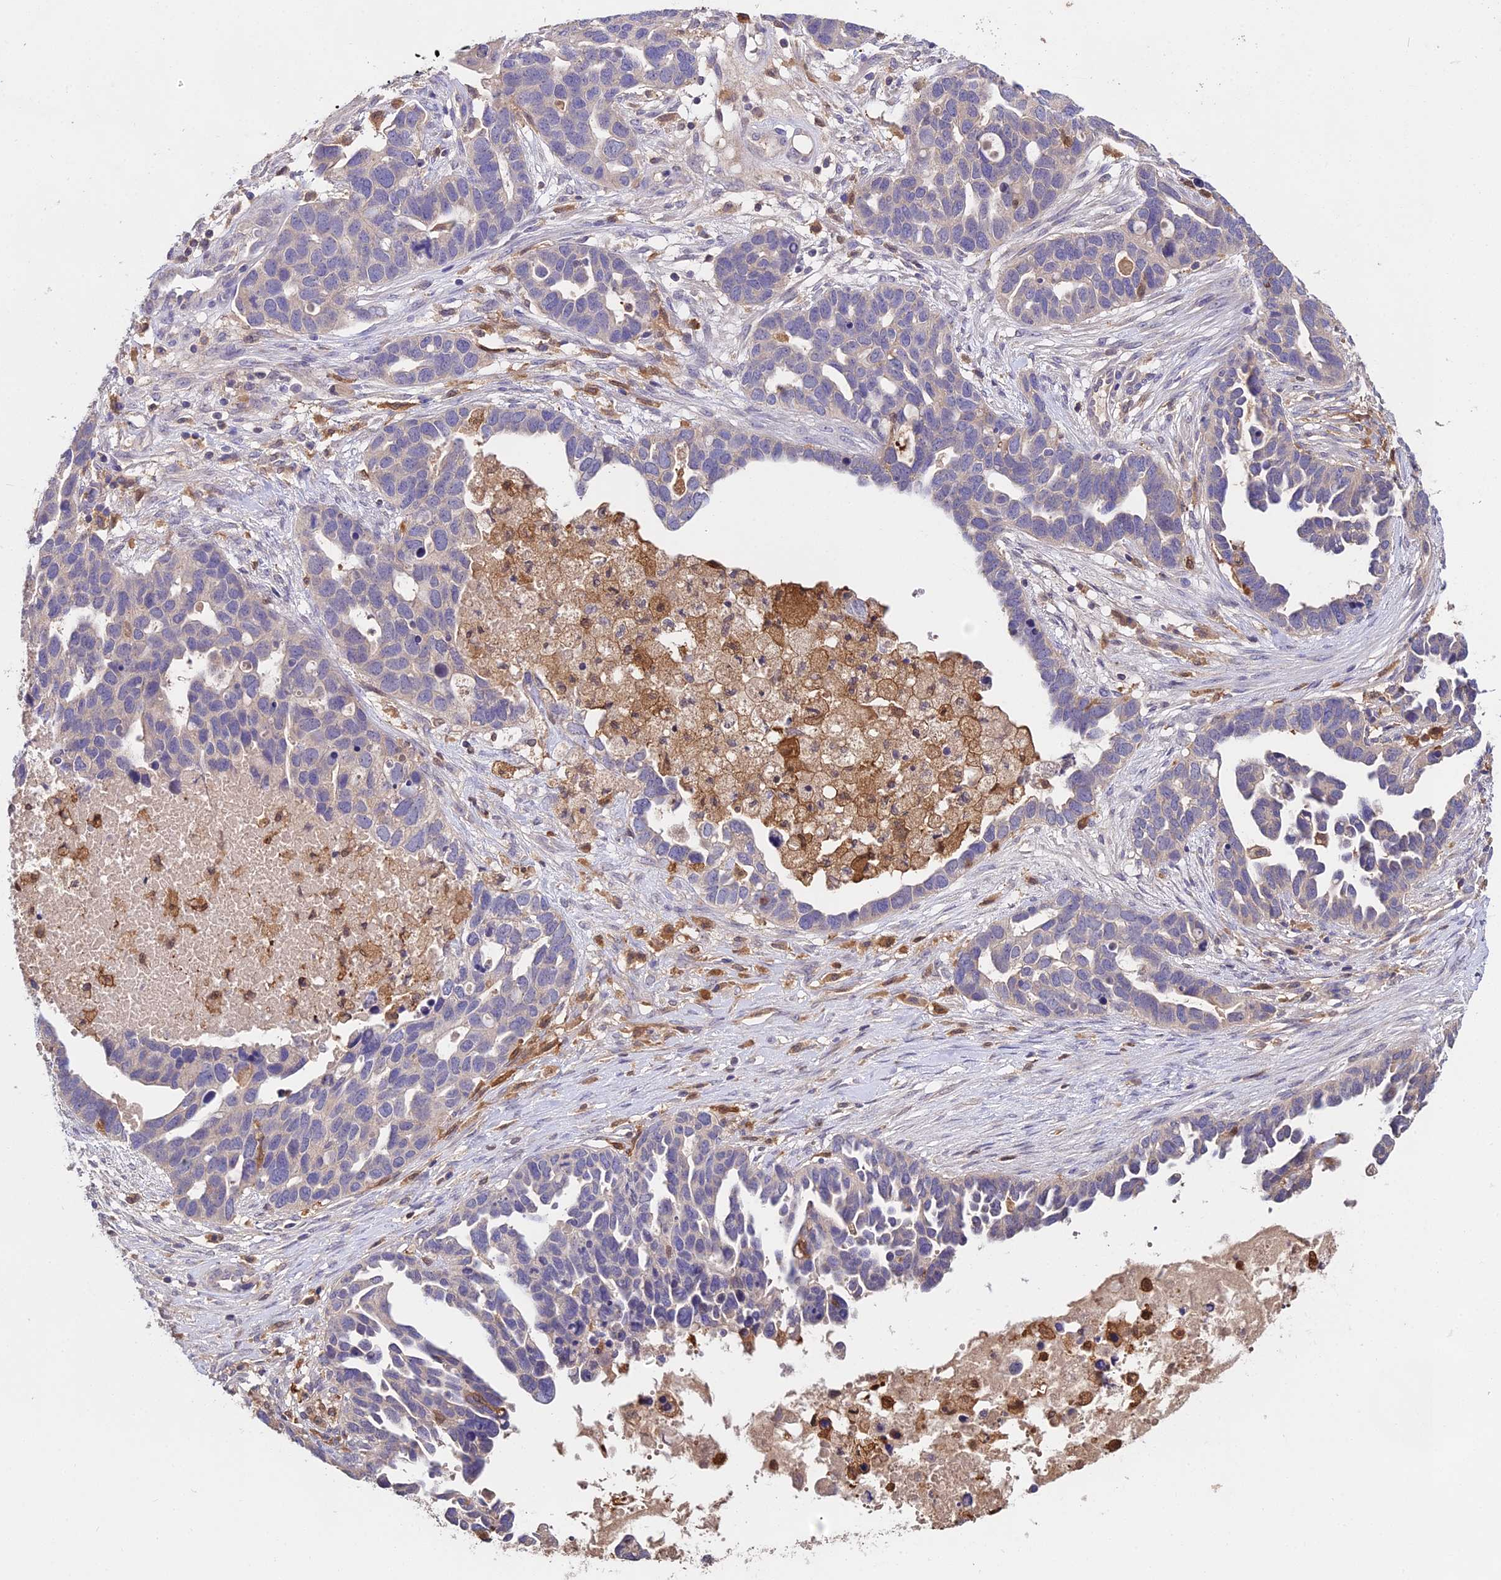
{"staining": {"intensity": "negative", "quantity": "none", "location": "none"}, "tissue": "ovarian cancer", "cell_type": "Tumor cells", "image_type": "cancer", "snomed": [{"axis": "morphology", "description": "Cystadenocarcinoma, serous, NOS"}, {"axis": "topography", "description": "Ovary"}], "caption": "The photomicrograph shows no staining of tumor cells in ovarian cancer.", "gene": "FBP1", "patient": {"sex": "female", "age": 54}}